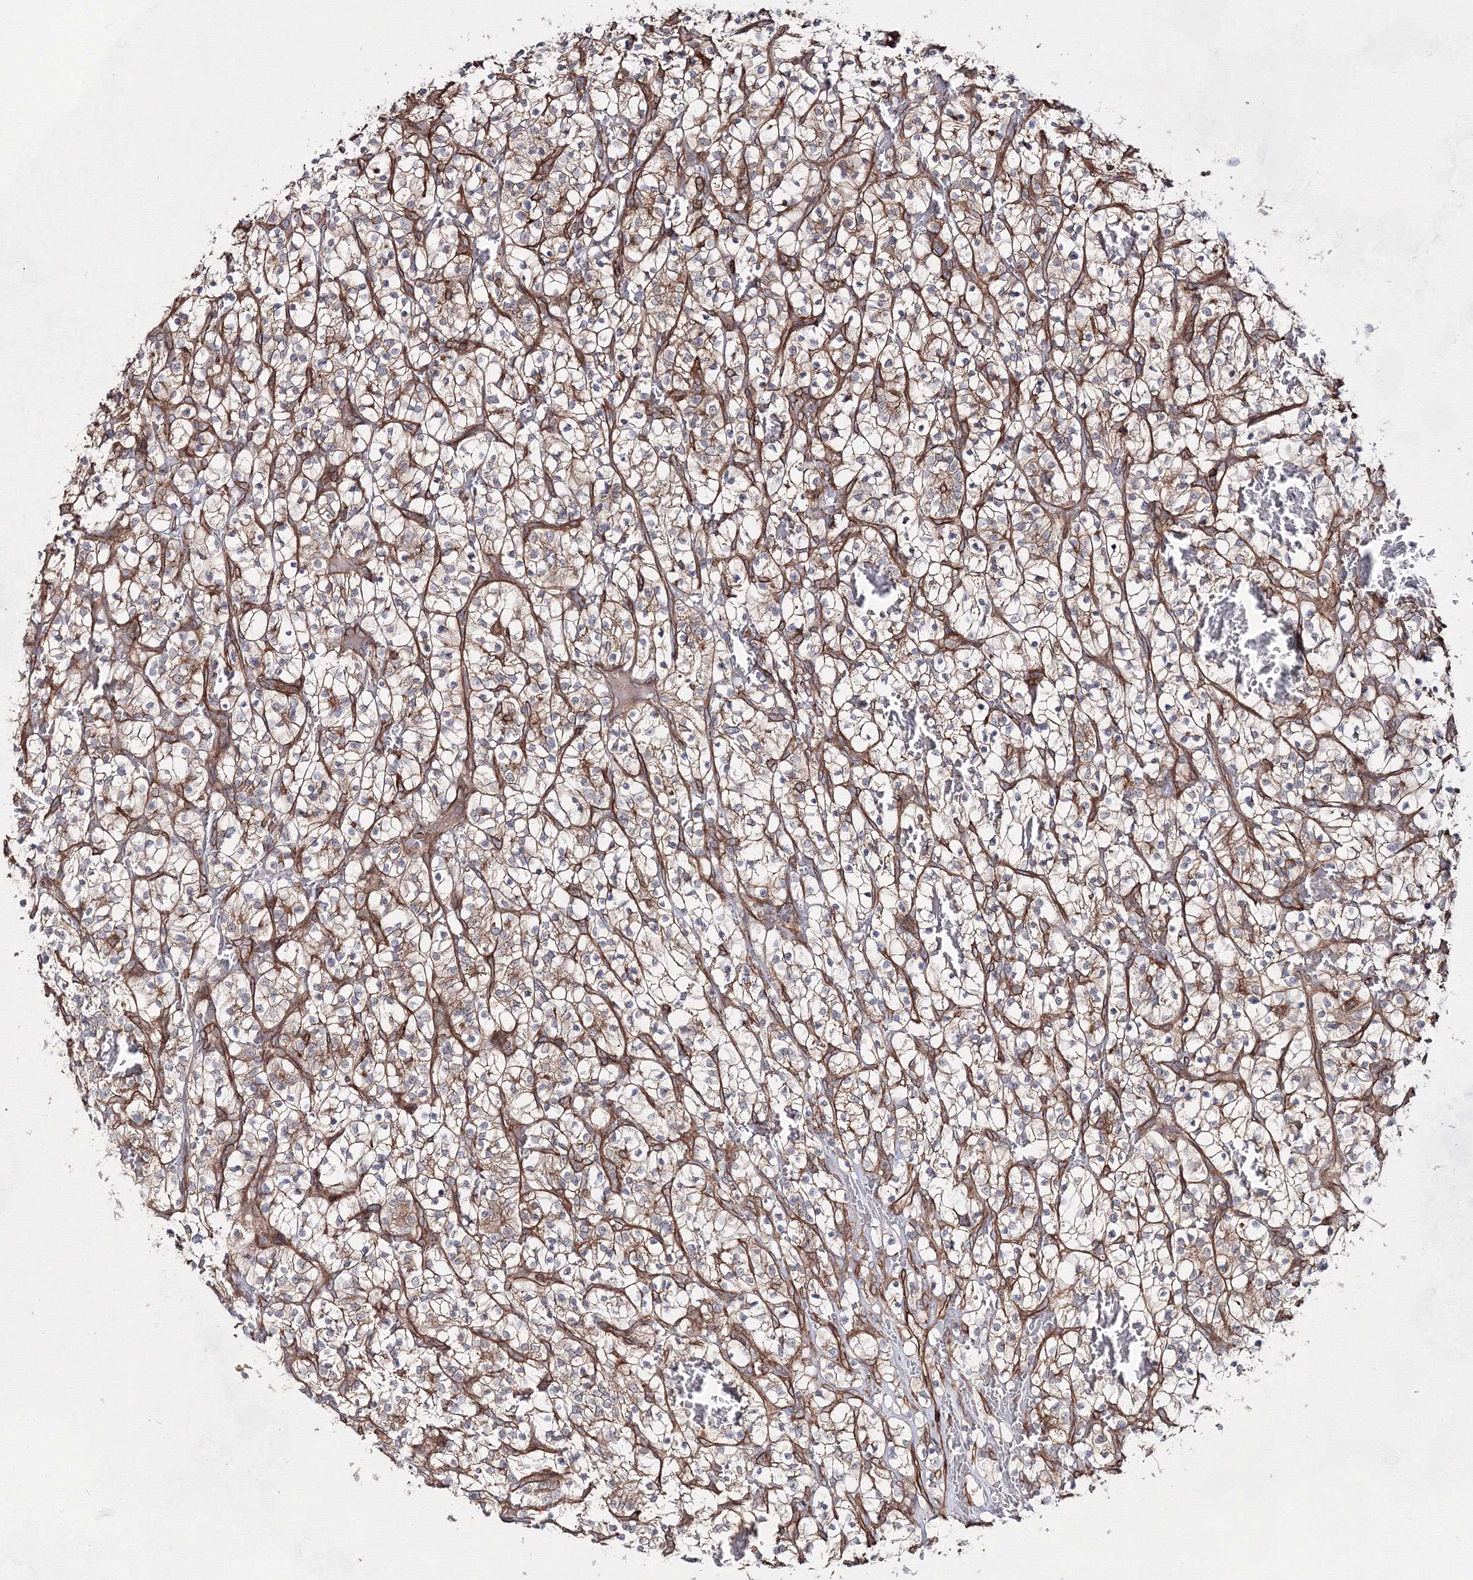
{"staining": {"intensity": "weak", "quantity": "25%-75%", "location": "cytoplasmic/membranous"}, "tissue": "renal cancer", "cell_type": "Tumor cells", "image_type": "cancer", "snomed": [{"axis": "morphology", "description": "Adenocarcinoma, NOS"}, {"axis": "topography", "description": "Kidney"}], "caption": "The histopathology image displays a brown stain indicating the presence of a protein in the cytoplasmic/membranous of tumor cells in adenocarcinoma (renal).", "gene": "EXOC6", "patient": {"sex": "female", "age": 57}}